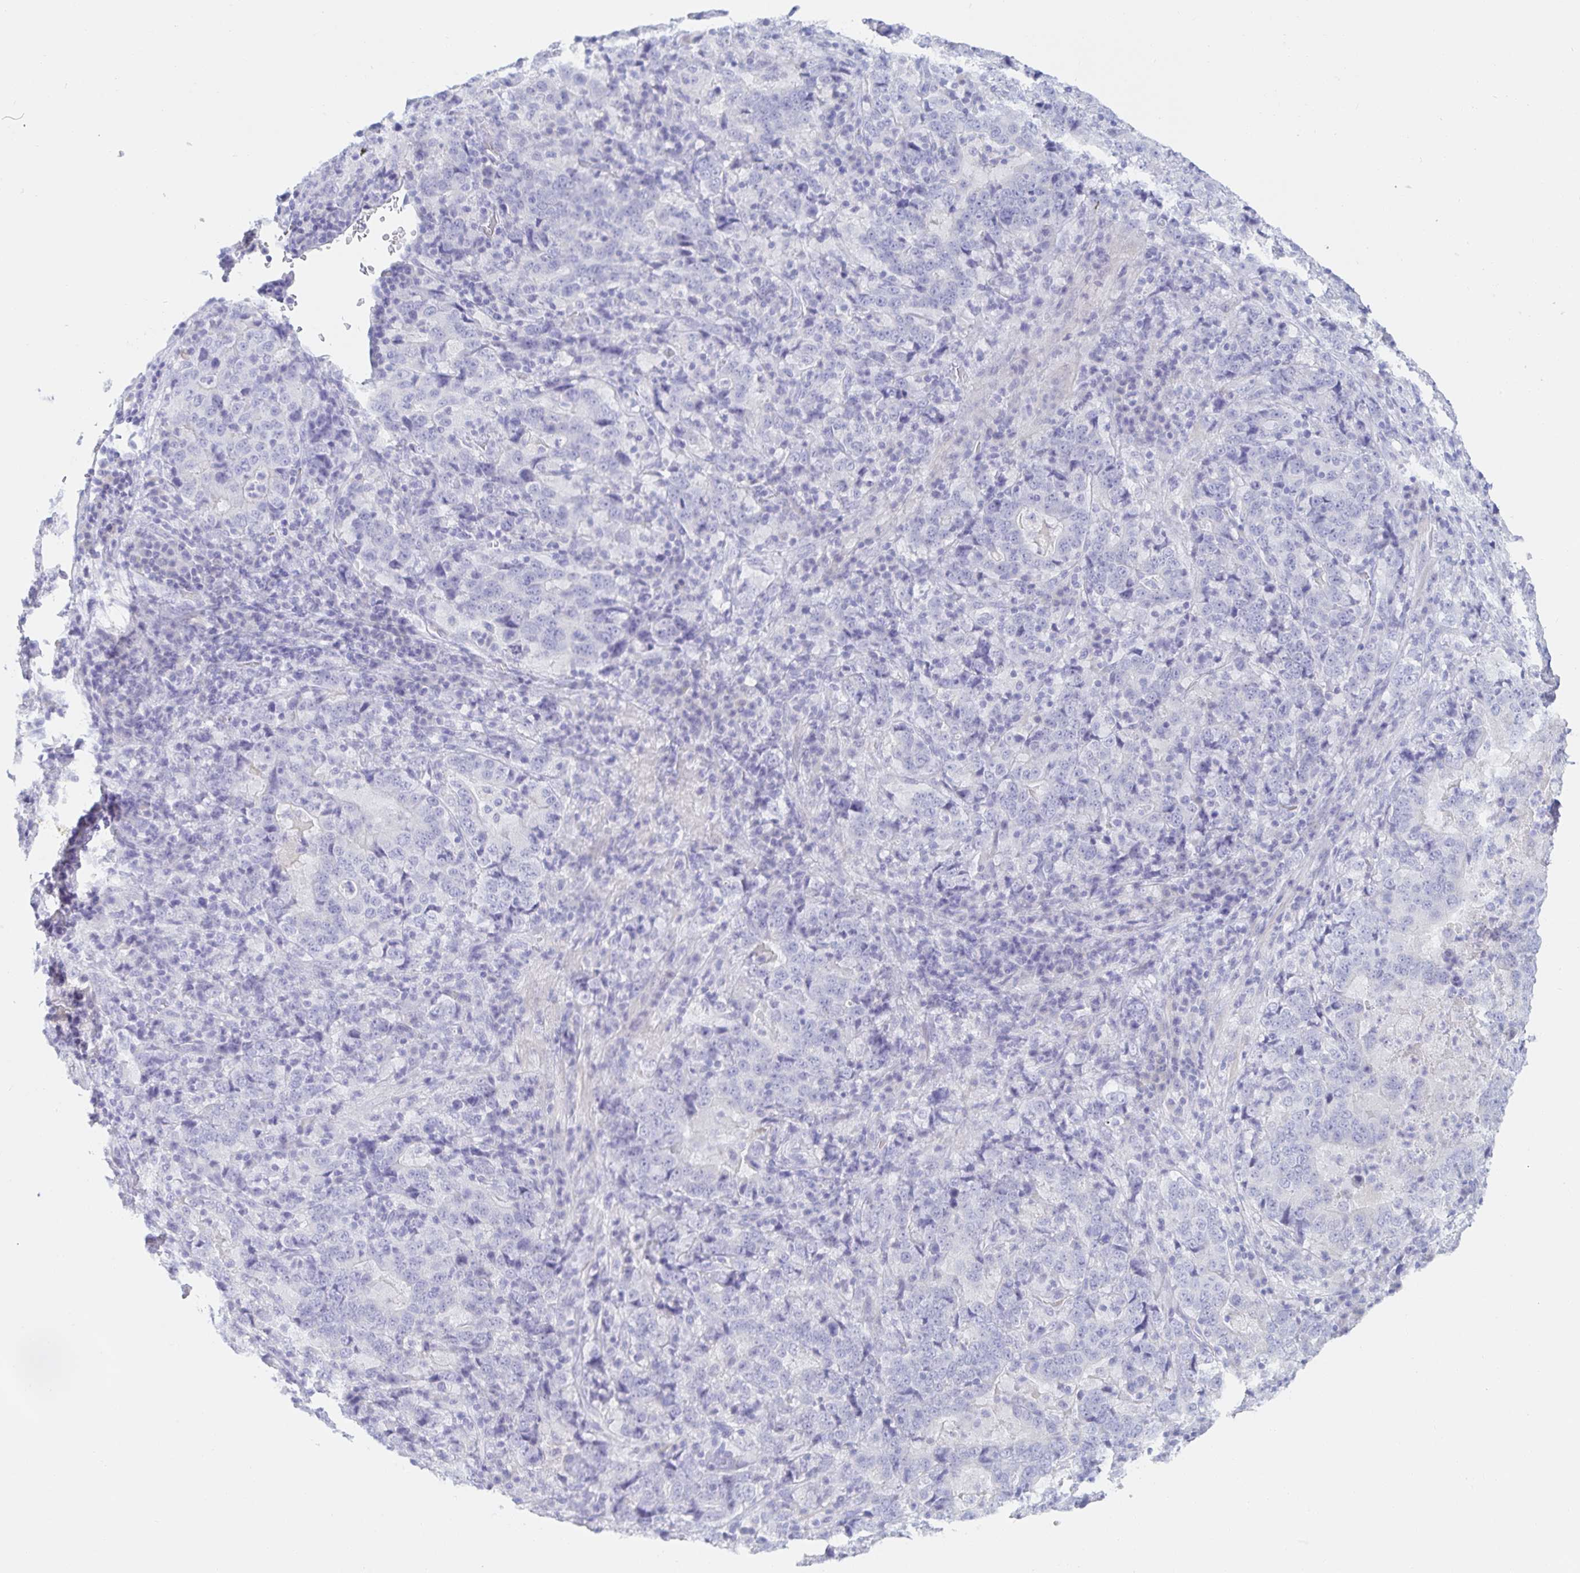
{"staining": {"intensity": "negative", "quantity": "none", "location": "none"}, "tissue": "stomach cancer", "cell_type": "Tumor cells", "image_type": "cancer", "snomed": [{"axis": "morphology", "description": "Normal tissue, NOS"}, {"axis": "morphology", "description": "Adenocarcinoma, NOS"}, {"axis": "topography", "description": "Stomach, upper"}, {"axis": "topography", "description": "Stomach"}], "caption": "A high-resolution photomicrograph shows immunohistochemistry (IHC) staining of stomach cancer (adenocarcinoma), which exhibits no significant expression in tumor cells.", "gene": "MON2", "patient": {"sex": "male", "age": 59}}